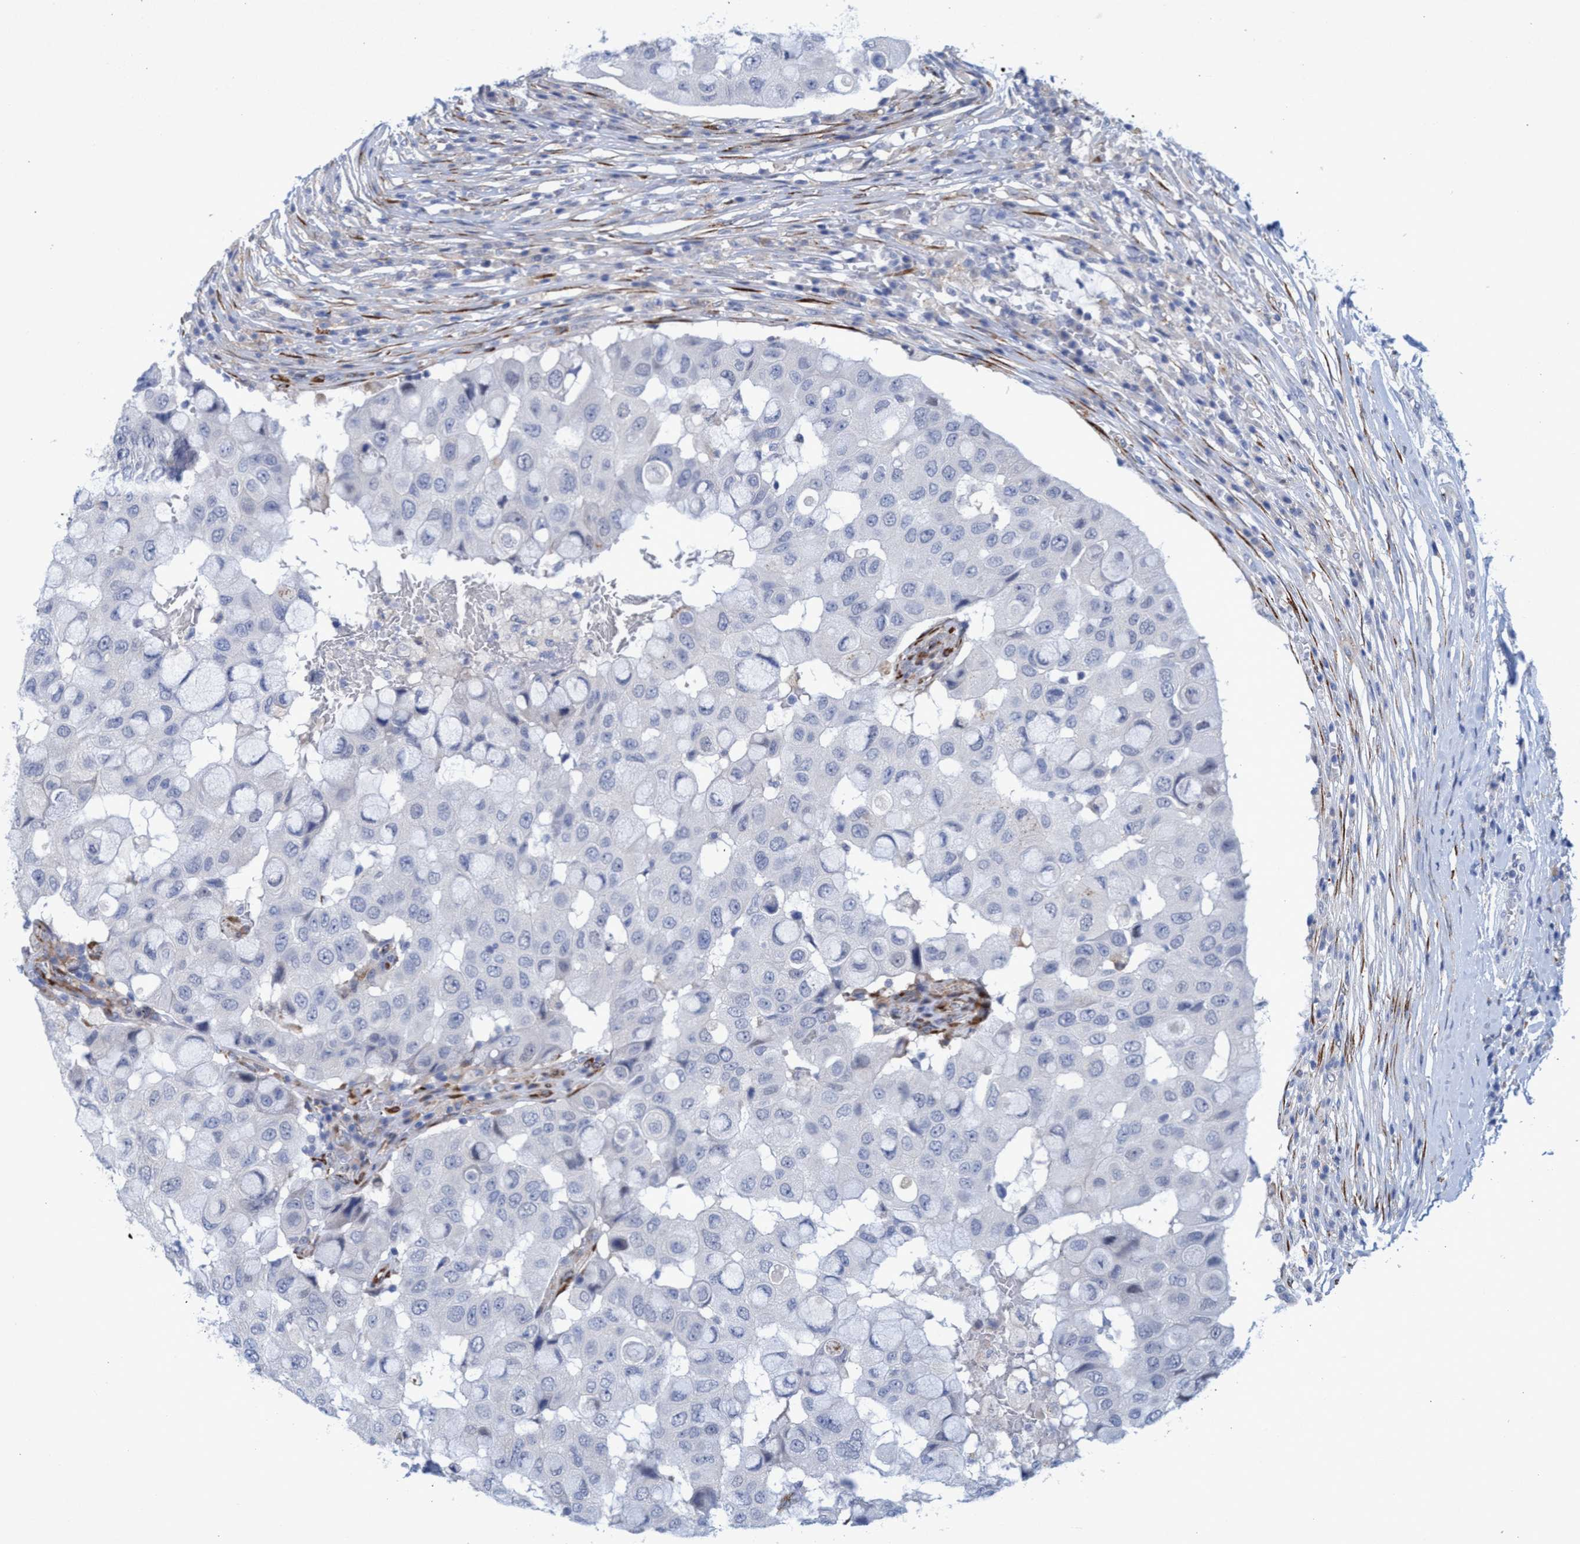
{"staining": {"intensity": "negative", "quantity": "none", "location": "none"}, "tissue": "breast cancer", "cell_type": "Tumor cells", "image_type": "cancer", "snomed": [{"axis": "morphology", "description": "Duct carcinoma"}, {"axis": "topography", "description": "Breast"}], "caption": "IHC of breast invasive ductal carcinoma displays no staining in tumor cells. (DAB (3,3'-diaminobenzidine) IHC, high magnification).", "gene": "SLC43A2", "patient": {"sex": "female", "age": 27}}